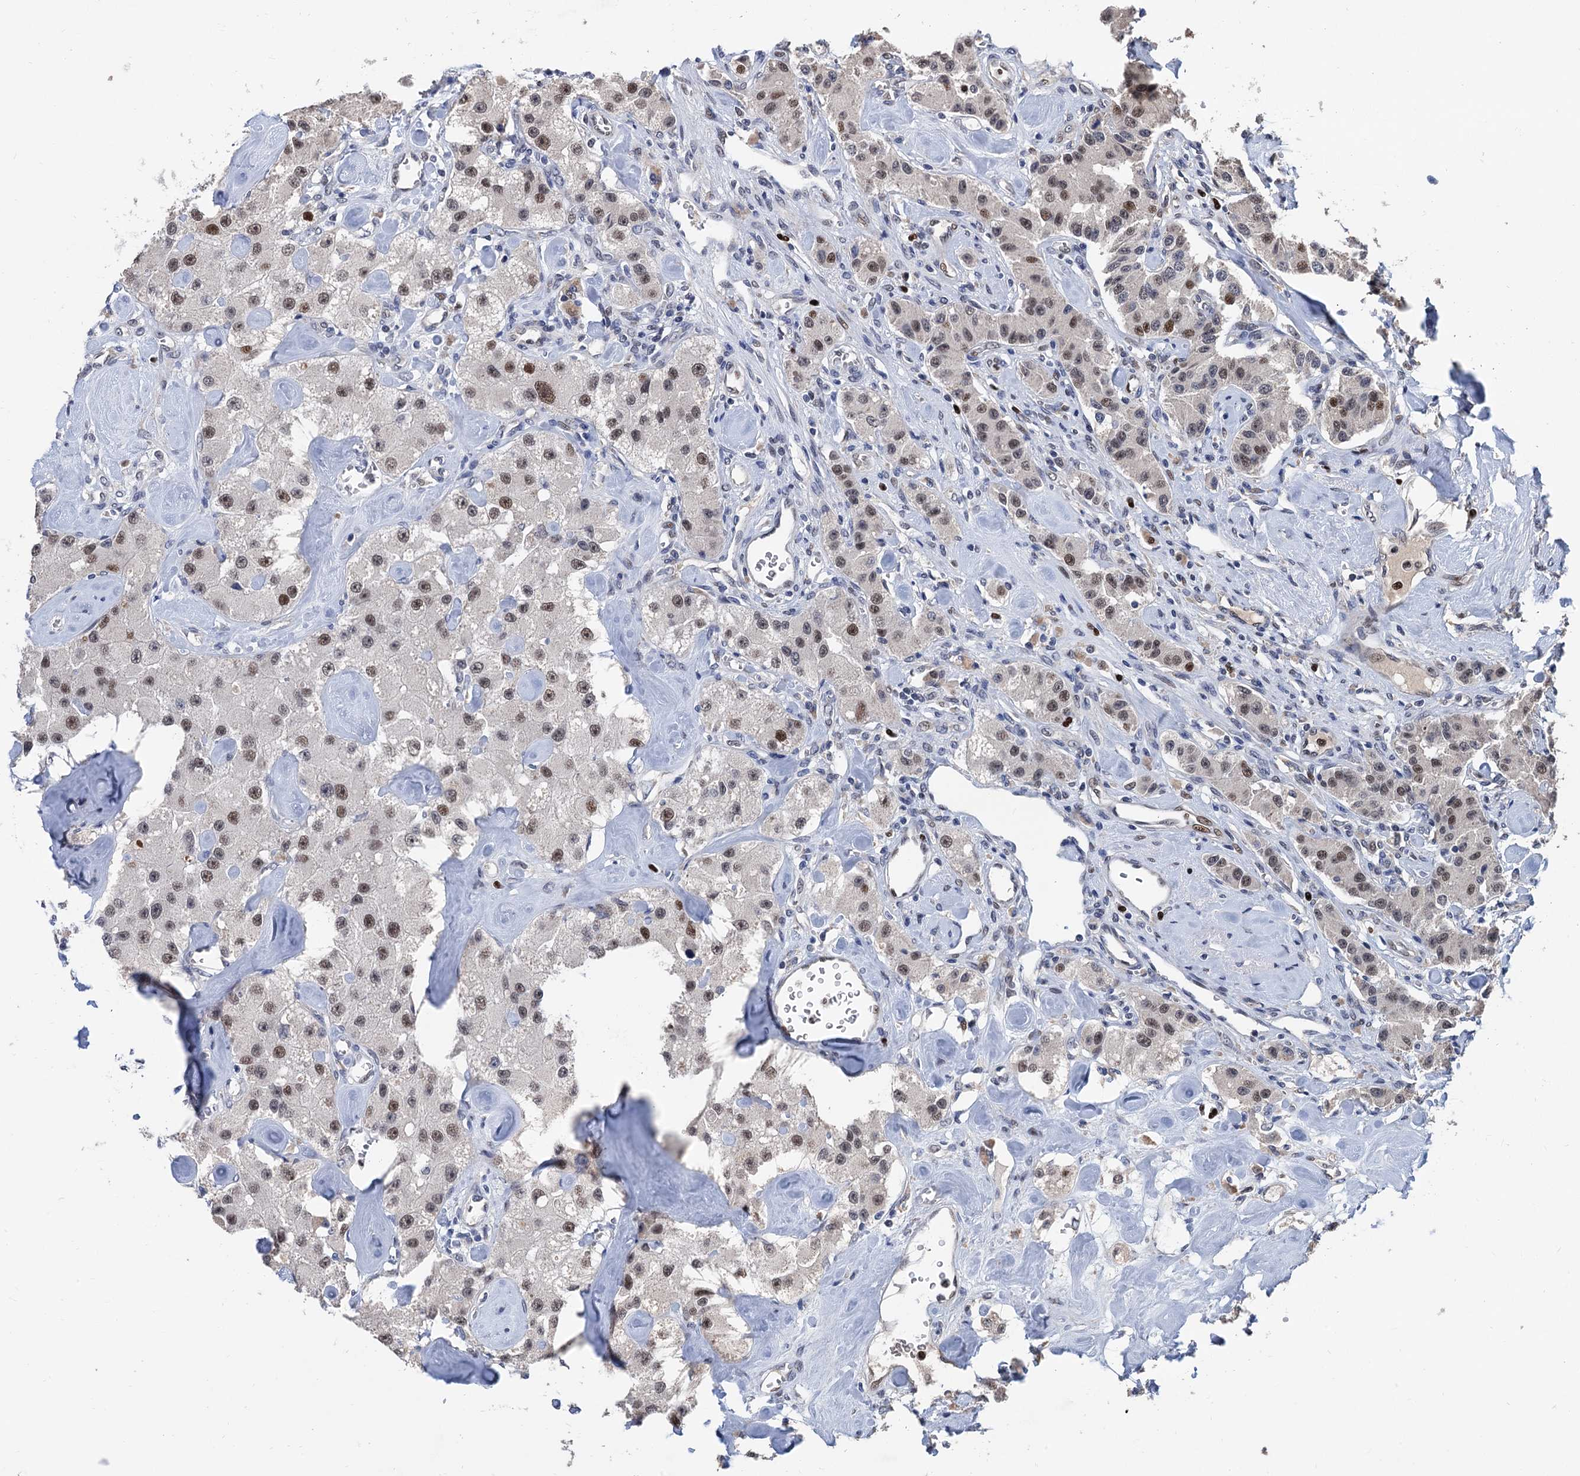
{"staining": {"intensity": "moderate", "quantity": ">75%", "location": "nuclear"}, "tissue": "carcinoid", "cell_type": "Tumor cells", "image_type": "cancer", "snomed": [{"axis": "morphology", "description": "Carcinoid, malignant, NOS"}, {"axis": "topography", "description": "Pancreas"}], "caption": "The micrograph shows a brown stain indicating the presence of a protein in the nuclear of tumor cells in malignant carcinoid. The staining is performed using DAB (3,3'-diaminobenzidine) brown chromogen to label protein expression. The nuclei are counter-stained blue using hematoxylin.", "gene": "TSEN34", "patient": {"sex": "male", "age": 41}}